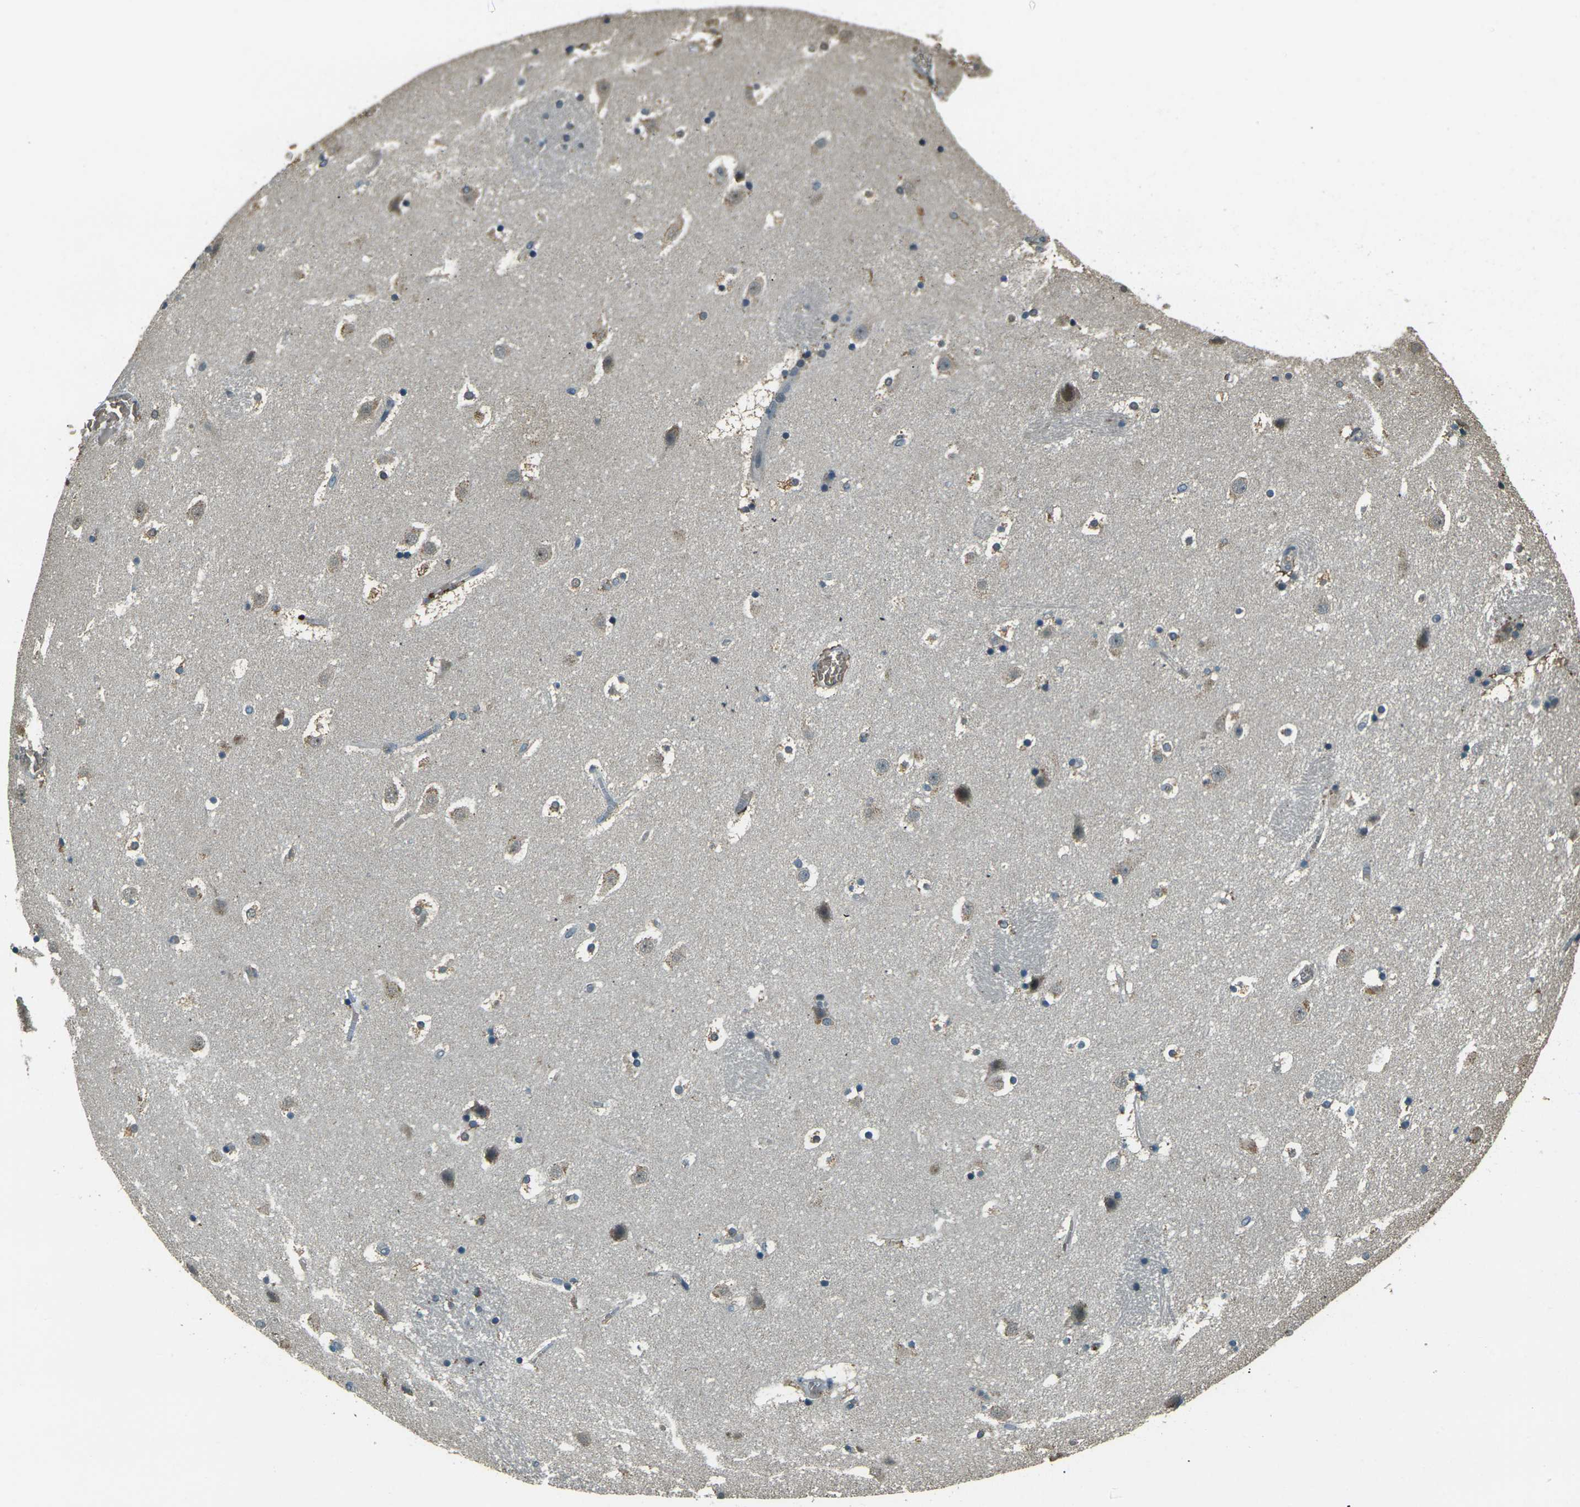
{"staining": {"intensity": "moderate", "quantity": "<25%", "location": "cytoplasmic/membranous"}, "tissue": "caudate", "cell_type": "Glial cells", "image_type": "normal", "snomed": [{"axis": "morphology", "description": "Normal tissue, NOS"}, {"axis": "topography", "description": "Lateral ventricle wall"}], "caption": "A brown stain labels moderate cytoplasmic/membranous expression of a protein in glial cells of benign human caudate.", "gene": "TOR1A", "patient": {"sex": "male", "age": 45}}